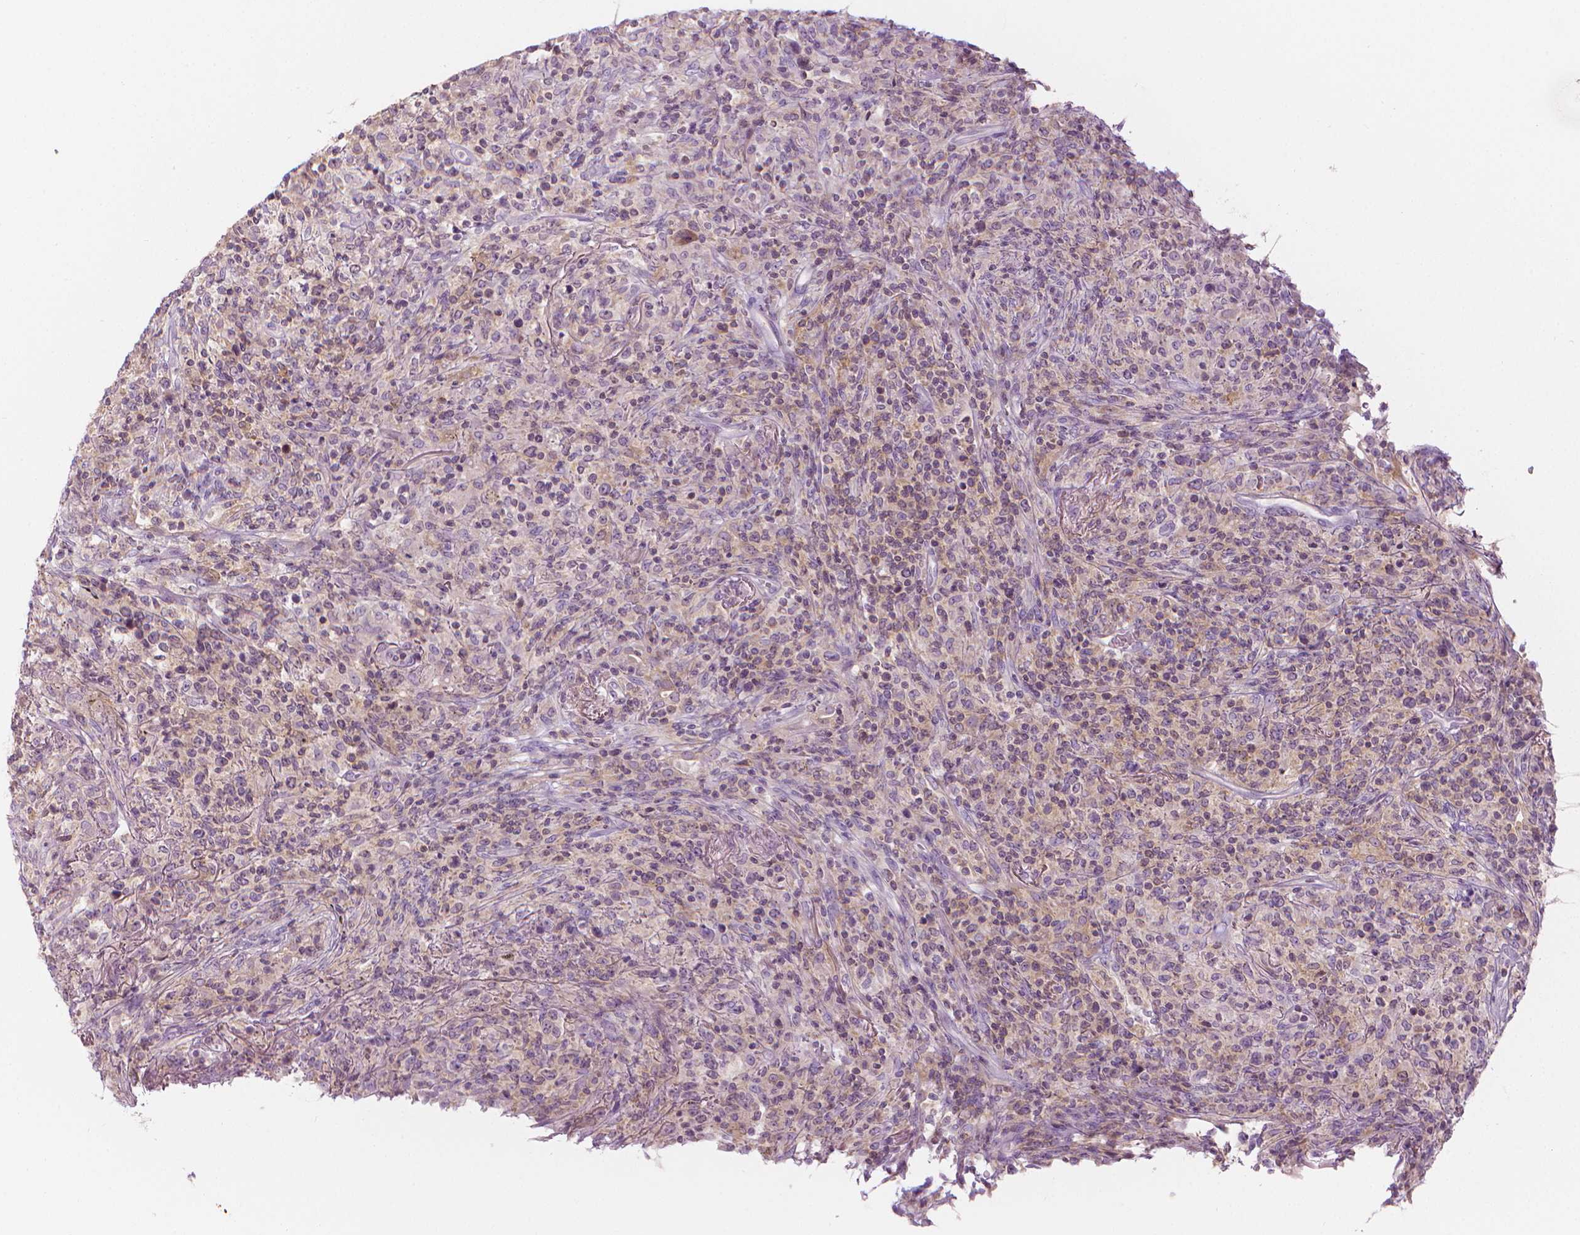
{"staining": {"intensity": "negative", "quantity": "none", "location": "none"}, "tissue": "lymphoma", "cell_type": "Tumor cells", "image_type": "cancer", "snomed": [{"axis": "morphology", "description": "Malignant lymphoma, non-Hodgkin's type, High grade"}, {"axis": "topography", "description": "Lung"}], "caption": "DAB immunohistochemical staining of high-grade malignant lymphoma, non-Hodgkin's type reveals no significant expression in tumor cells.", "gene": "SHMT1", "patient": {"sex": "male", "age": 79}}